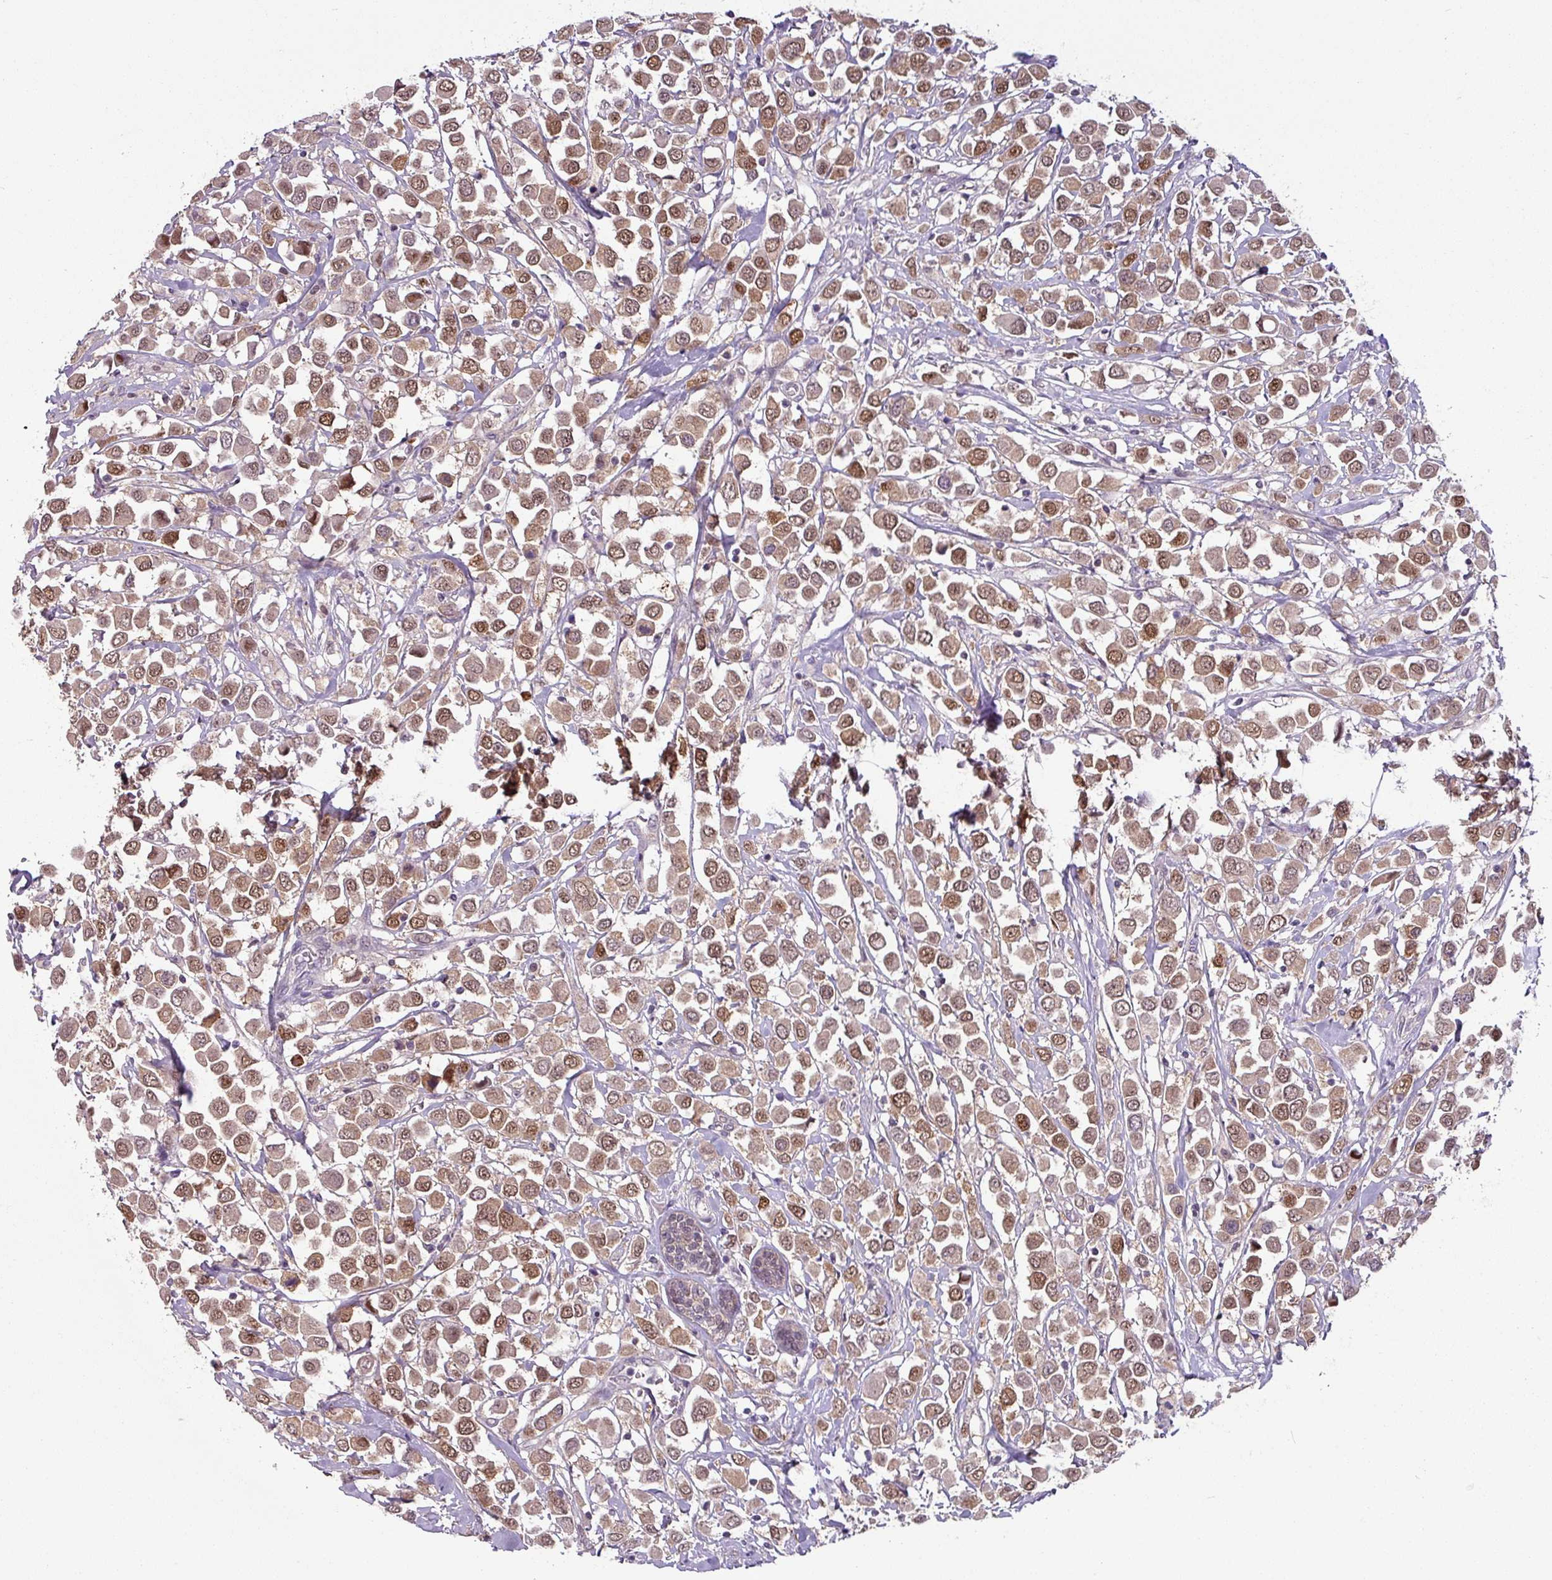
{"staining": {"intensity": "moderate", "quantity": ">75%", "location": "cytoplasmic/membranous,nuclear"}, "tissue": "breast cancer", "cell_type": "Tumor cells", "image_type": "cancer", "snomed": [{"axis": "morphology", "description": "Duct carcinoma"}, {"axis": "topography", "description": "Breast"}], "caption": "This photomicrograph shows breast cancer stained with immunohistochemistry to label a protein in brown. The cytoplasmic/membranous and nuclear of tumor cells show moderate positivity for the protein. Nuclei are counter-stained blue.", "gene": "TTLL12", "patient": {"sex": "female", "age": 61}}